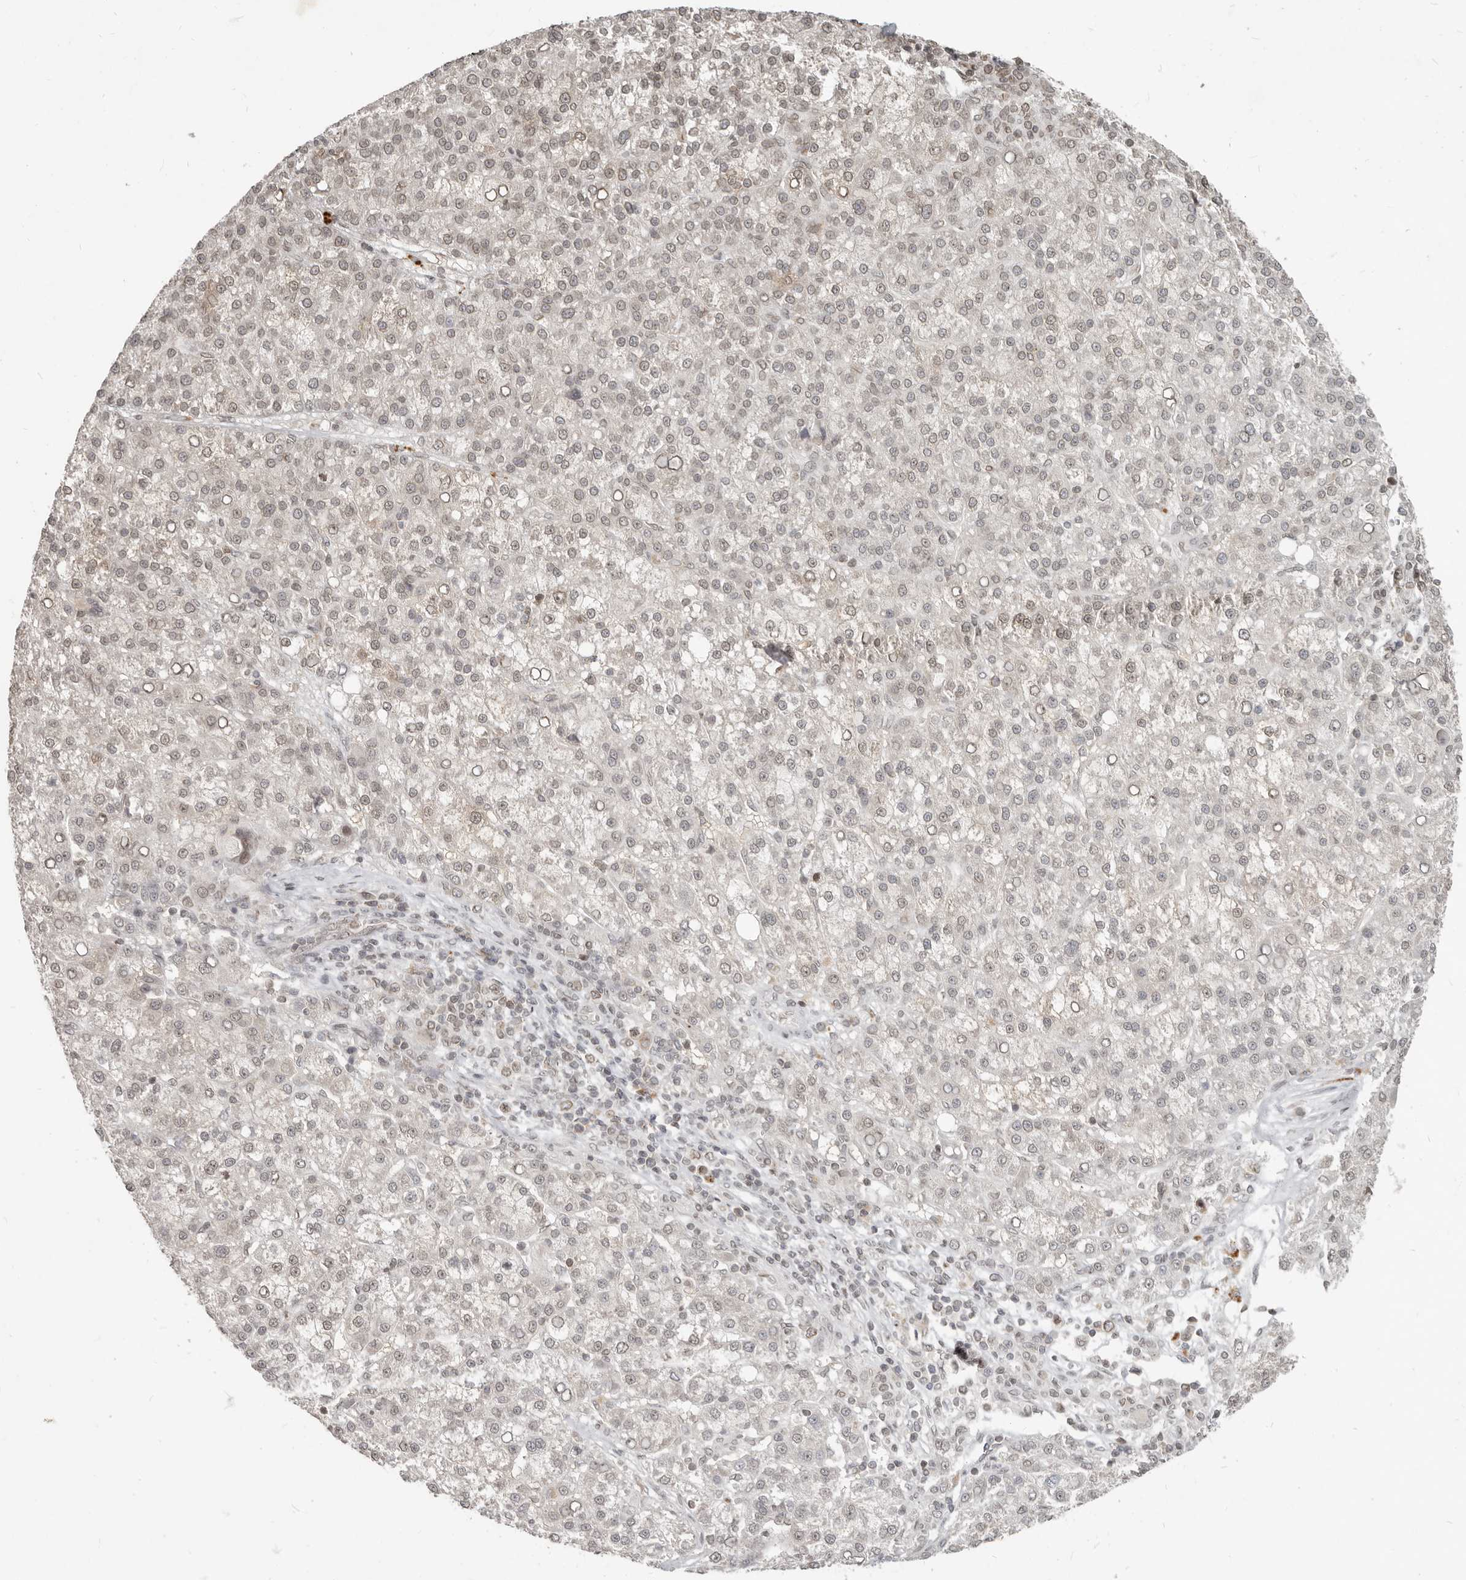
{"staining": {"intensity": "weak", "quantity": "25%-75%", "location": "nuclear"}, "tissue": "liver cancer", "cell_type": "Tumor cells", "image_type": "cancer", "snomed": [{"axis": "morphology", "description": "Carcinoma, Hepatocellular, NOS"}, {"axis": "topography", "description": "Liver"}], "caption": "Liver cancer (hepatocellular carcinoma) was stained to show a protein in brown. There is low levels of weak nuclear staining in about 25%-75% of tumor cells.", "gene": "NUP153", "patient": {"sex": "female", "age": 58}}